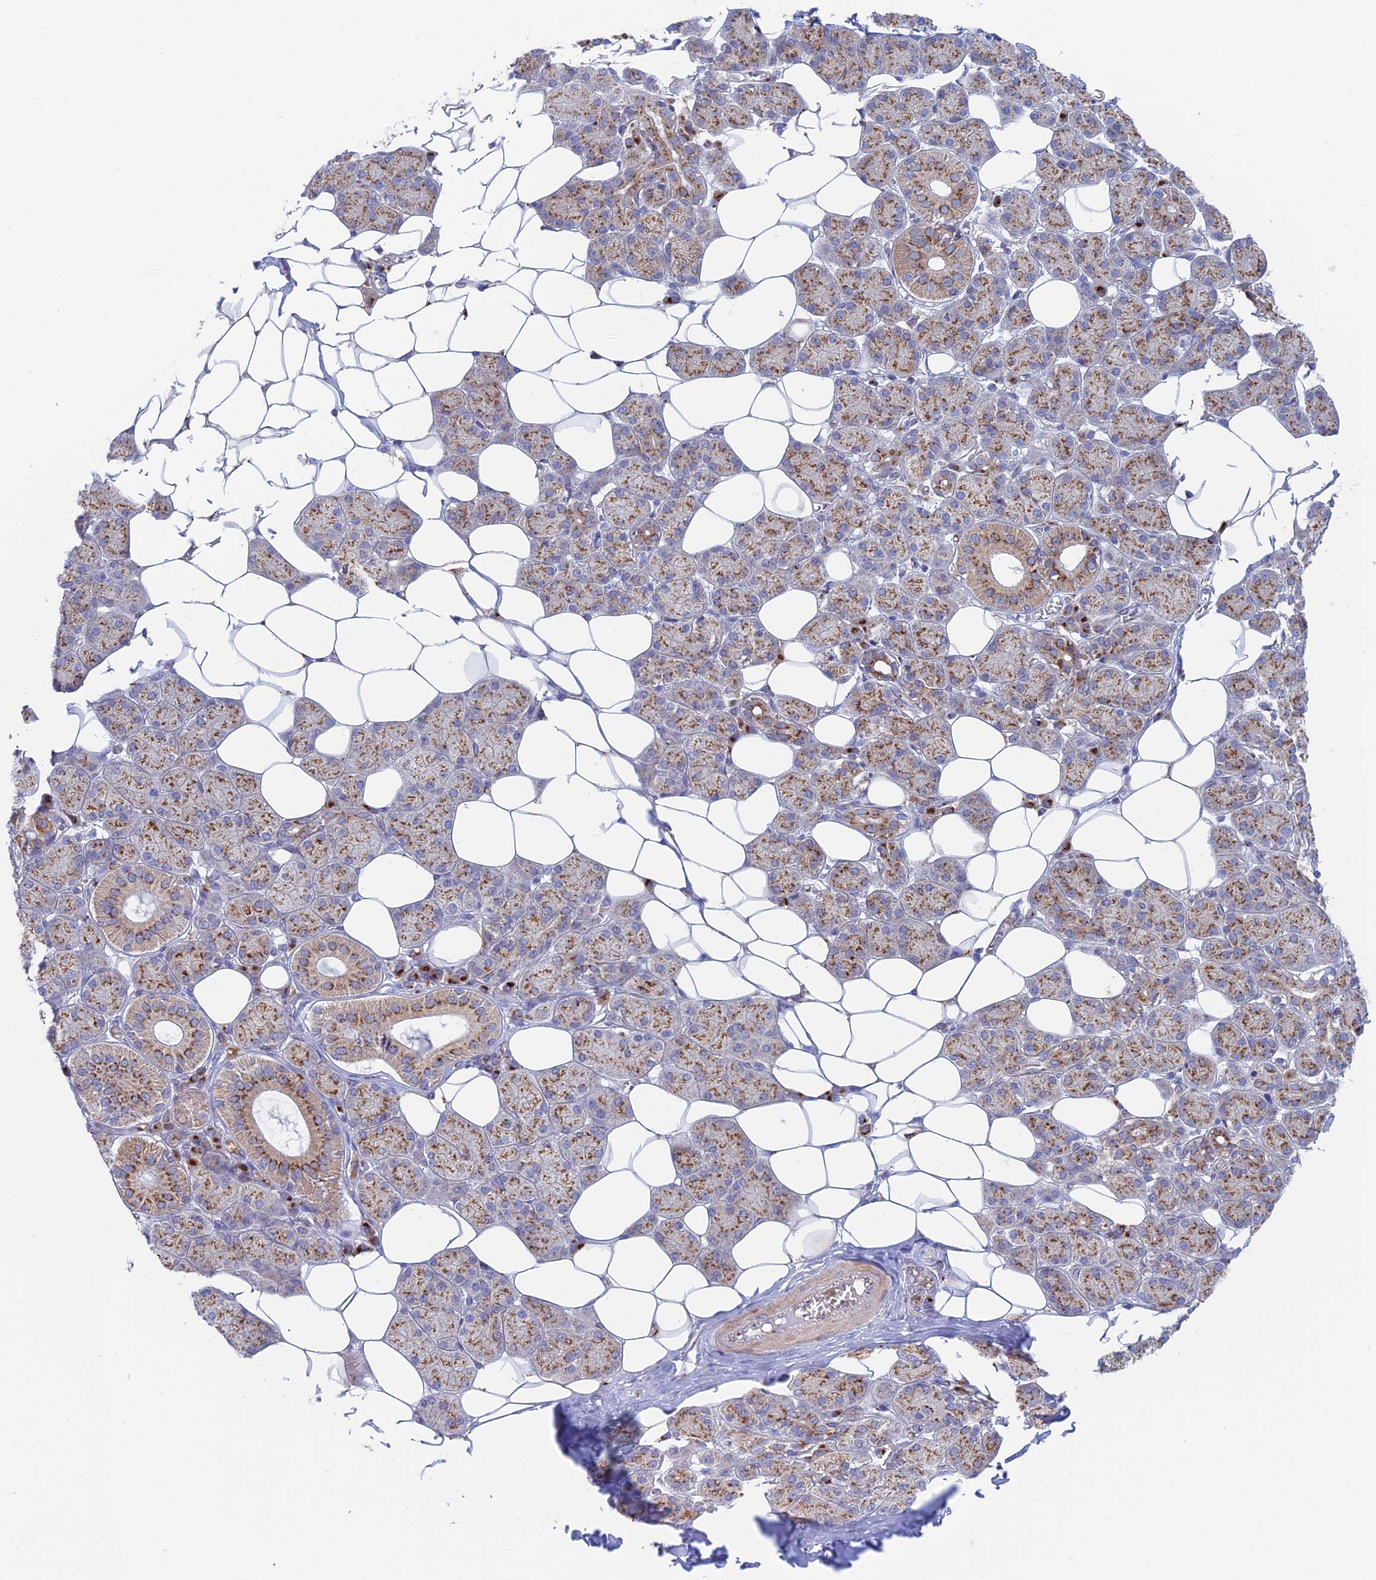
{"staining": {"intensity": "moderate", "quantity": ">75%", "location": "cytoplasmic/membranous"}, "tissue": "salivary gland", "cell_type": "Glandular cells", "image_type": "normal", "snomed": [{"axis": "morphology", "description": "Normal tissue, NOS"}, {"axis": "topography", "description": "Salivary gland"}], "caption": "IHC (DAB) staining of unremarkable human salivary gland demonstrates moderate cytoplasmic/membranous protein positivity in about >75% of glandular cells.", "gene": "ENSG00000267561", "patient": {"sex": "female", "age": 33}}